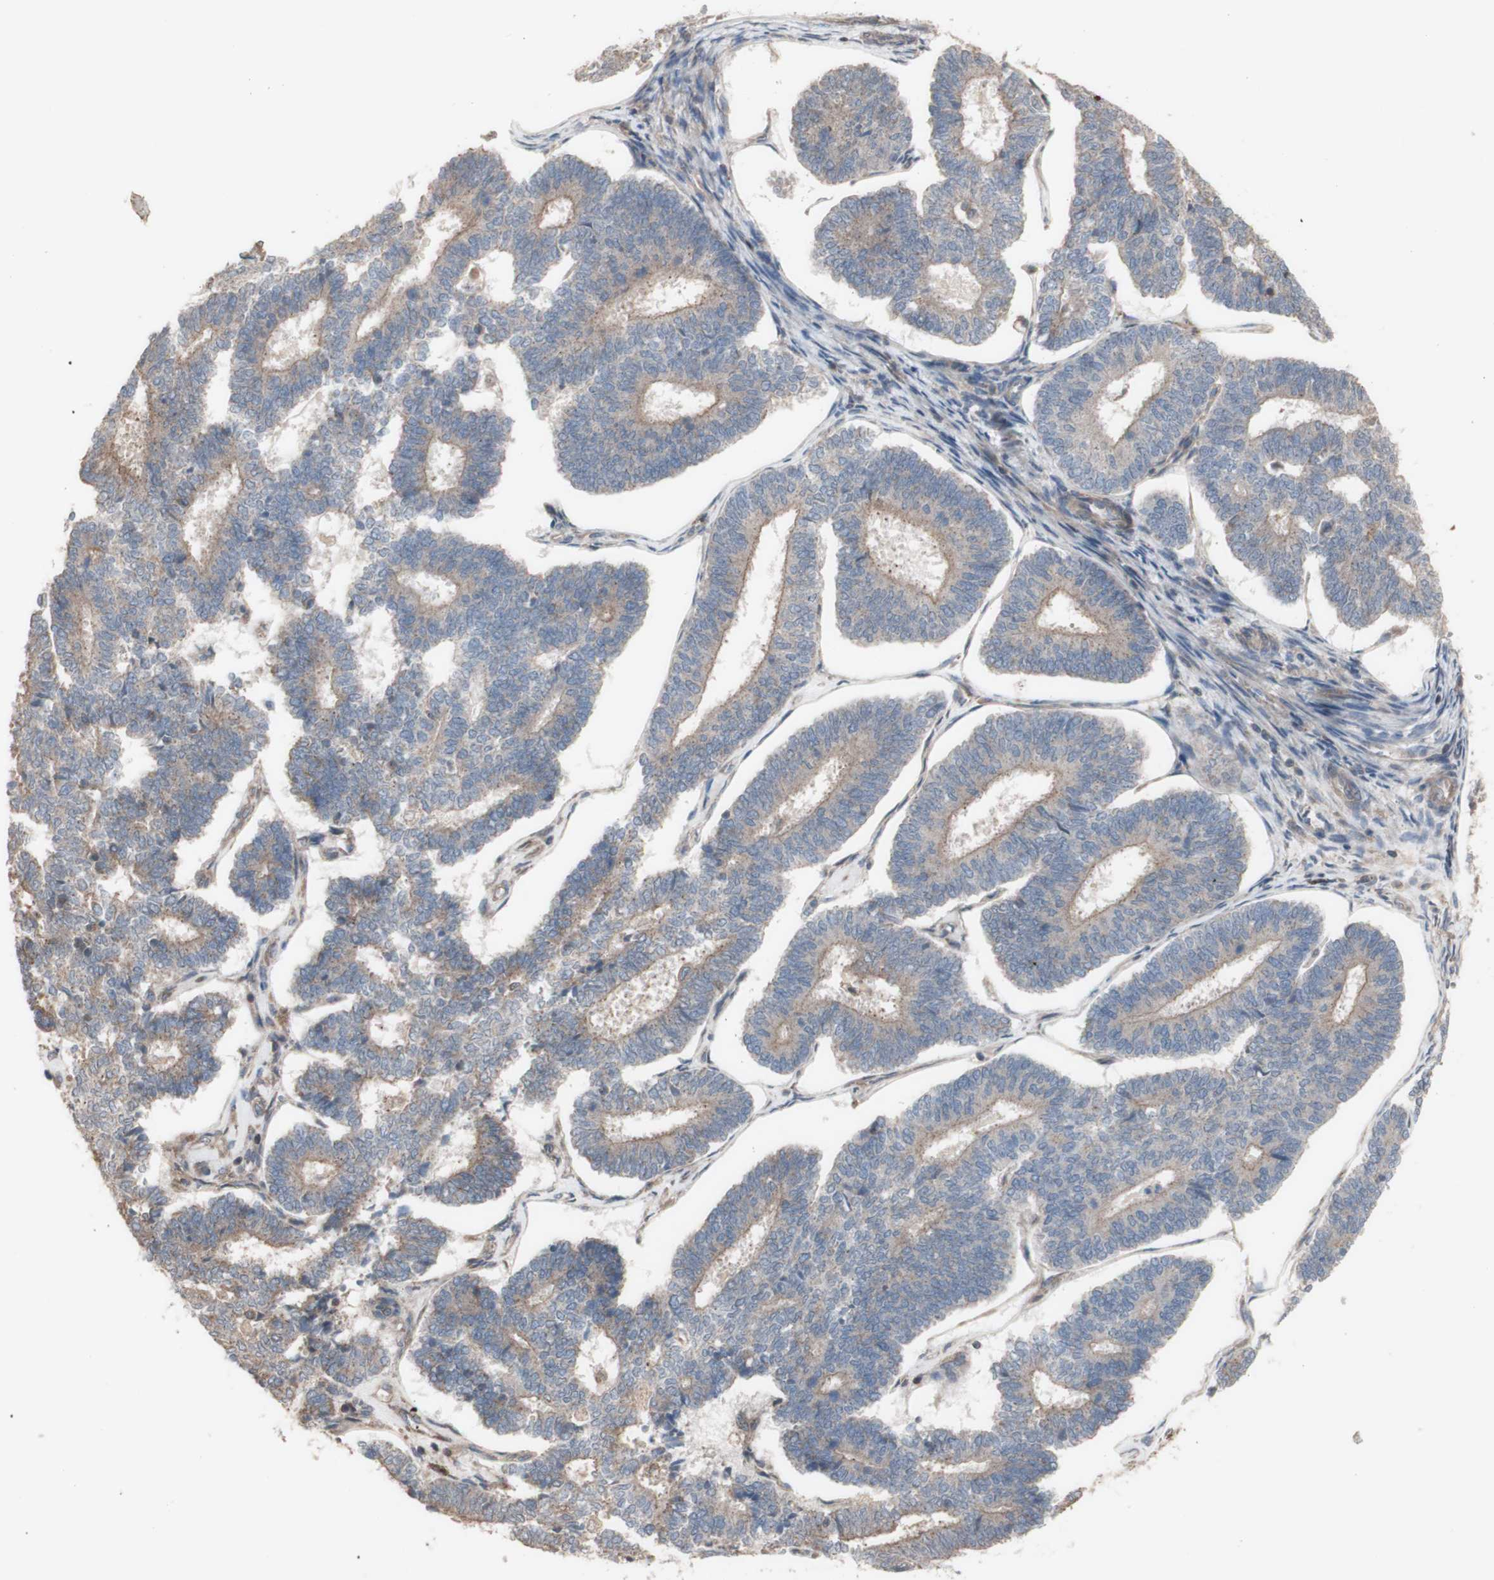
{"staining": {"intensity": "weak", "quantity": ">75%", "location": "cytoplasmic/membranous"}, "tissue": "endometrial cancer", "cell_type": "Tumor cells", "image_type": "cancer", "snomed": [{"axis": "morphology", "description": "Adenocarcinoma, NOS"}, {"axis": "topography", "description": "Endometrium"}], "caption": "A brown stain shows weak cytoplasmic/membranous staining of a protein in endometrial cancer (adenocarcinoma) tumor cells.", "gene": "COPB1", "patient": {"sex": "female", "age": 70}}